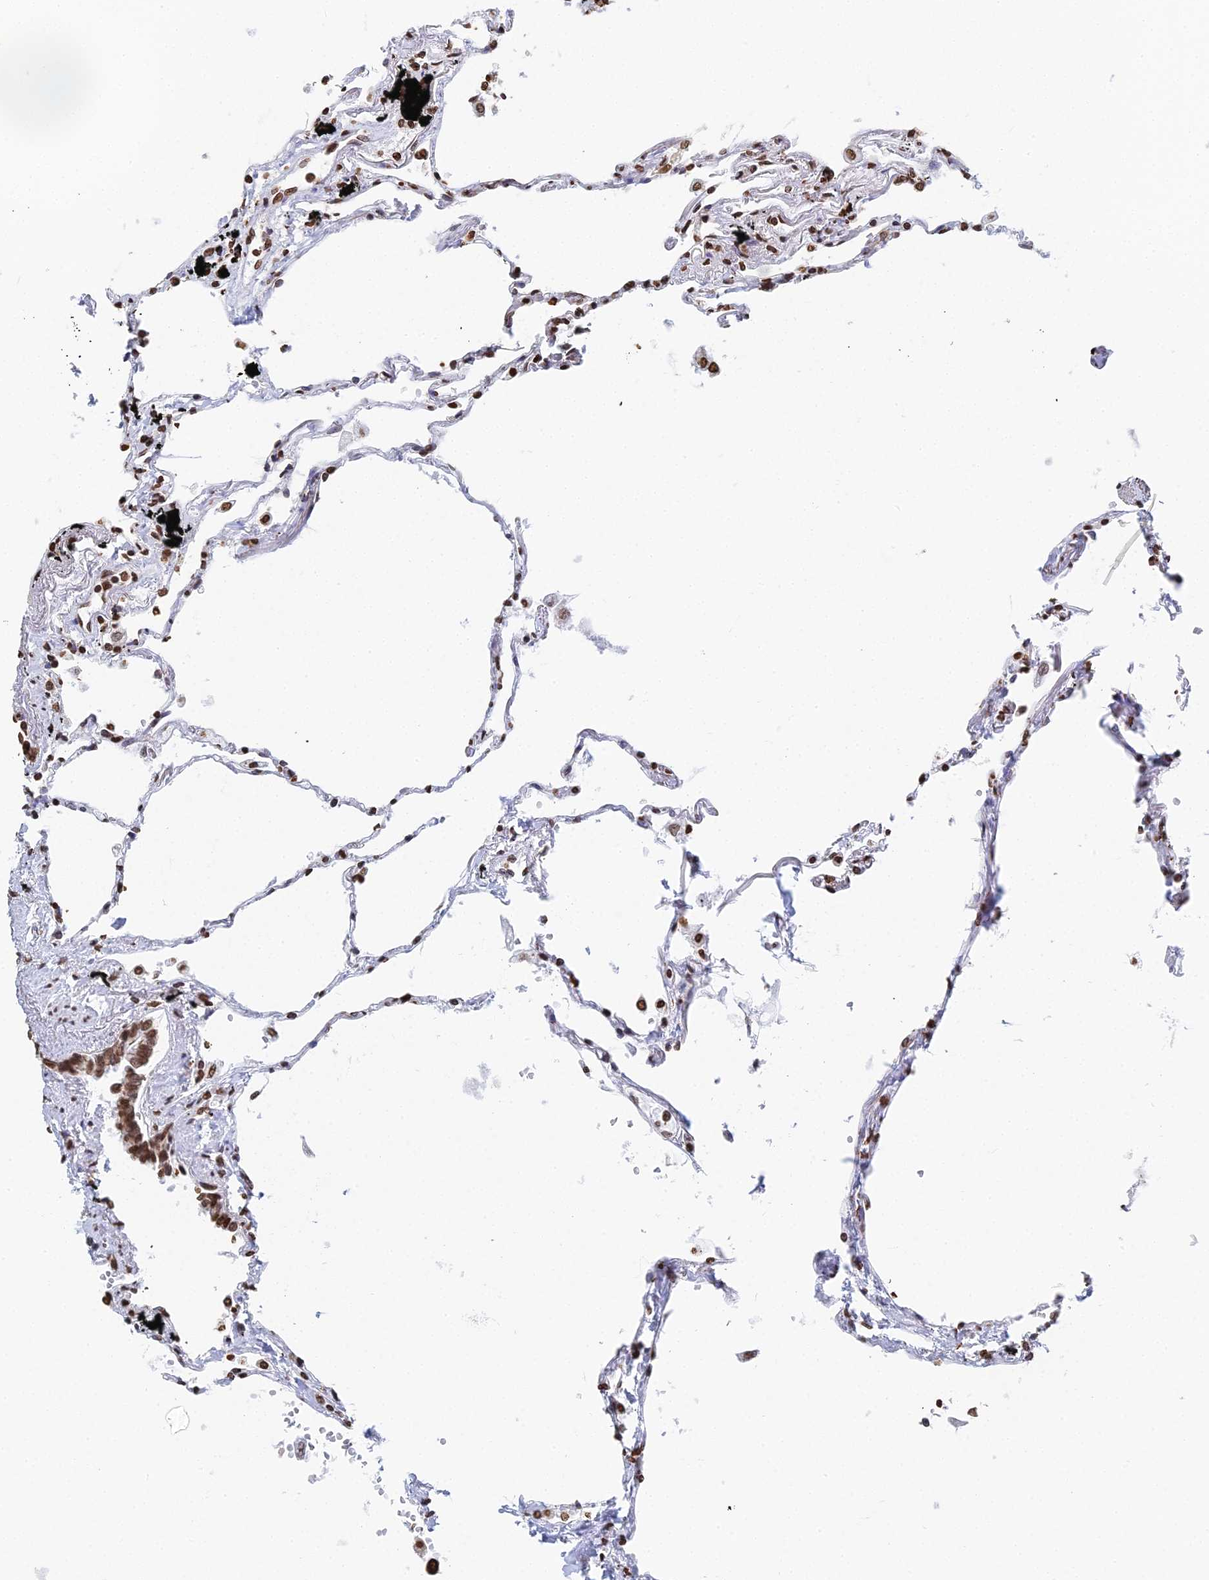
{"staining": {"intensity": "moderate", "quantity": ">75%", "location": "nuclear"}, "tissue": "lung", "cell_type": "Alveolar cells", "image_type": "normal", "snomed": [{"axis": "morphology", "description": "Normal tissue, NOS"}, {"axis": "topography", "description": "Lung"}], "caption": "Protein expression analysis of normal human lung reveals moderate nuclear positivity in about >75% of alveolar cells. (DAB (3,3'-diaminobenzidine) IHC, brown staining for protein, blue staining for nuclei).", "gene": "GBP3", "patient": {"sex": "female", "age": 67}}